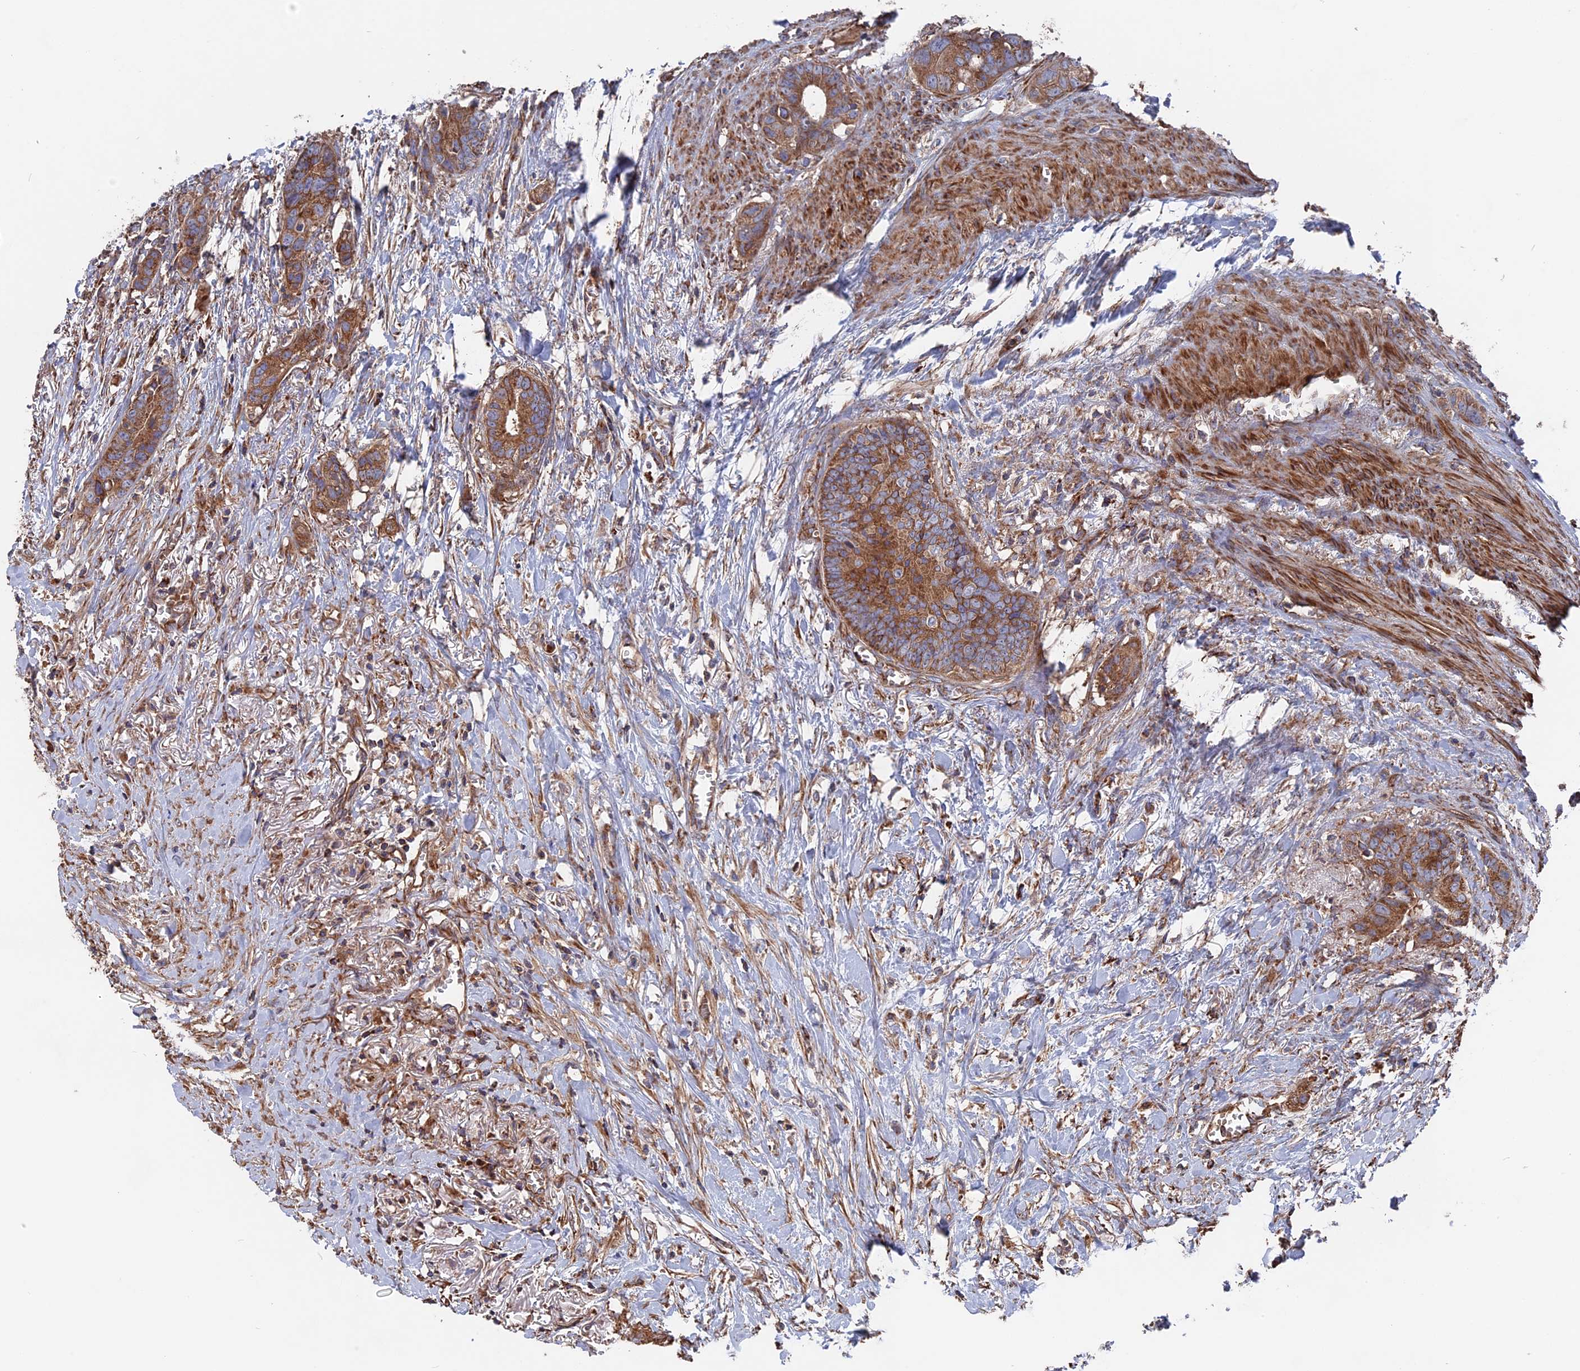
{"staining": {"intensity": "moderate", "quantity": ">75%", "location": "cytoplasmic/membranous"}, "tissue": "colorectal cancer", "cell_type": "Tumor cells", "image_type": "cancer", "snomed": [{"axis": "morphology", "description": "Adenocarcinoma, NOS"}, {"axis": "topography", "description": "Colon"}], "caption": "Immunohistochemistry (IHC) of human colorectal adenocarcinoma shows medium levels of moderate cytoplasmic/membranous positivity in approximately >75% of tumor cells. Nuclei are stained in blue.", "gene": "TELO2", "patient": {"sex": "female", "age": 57}}